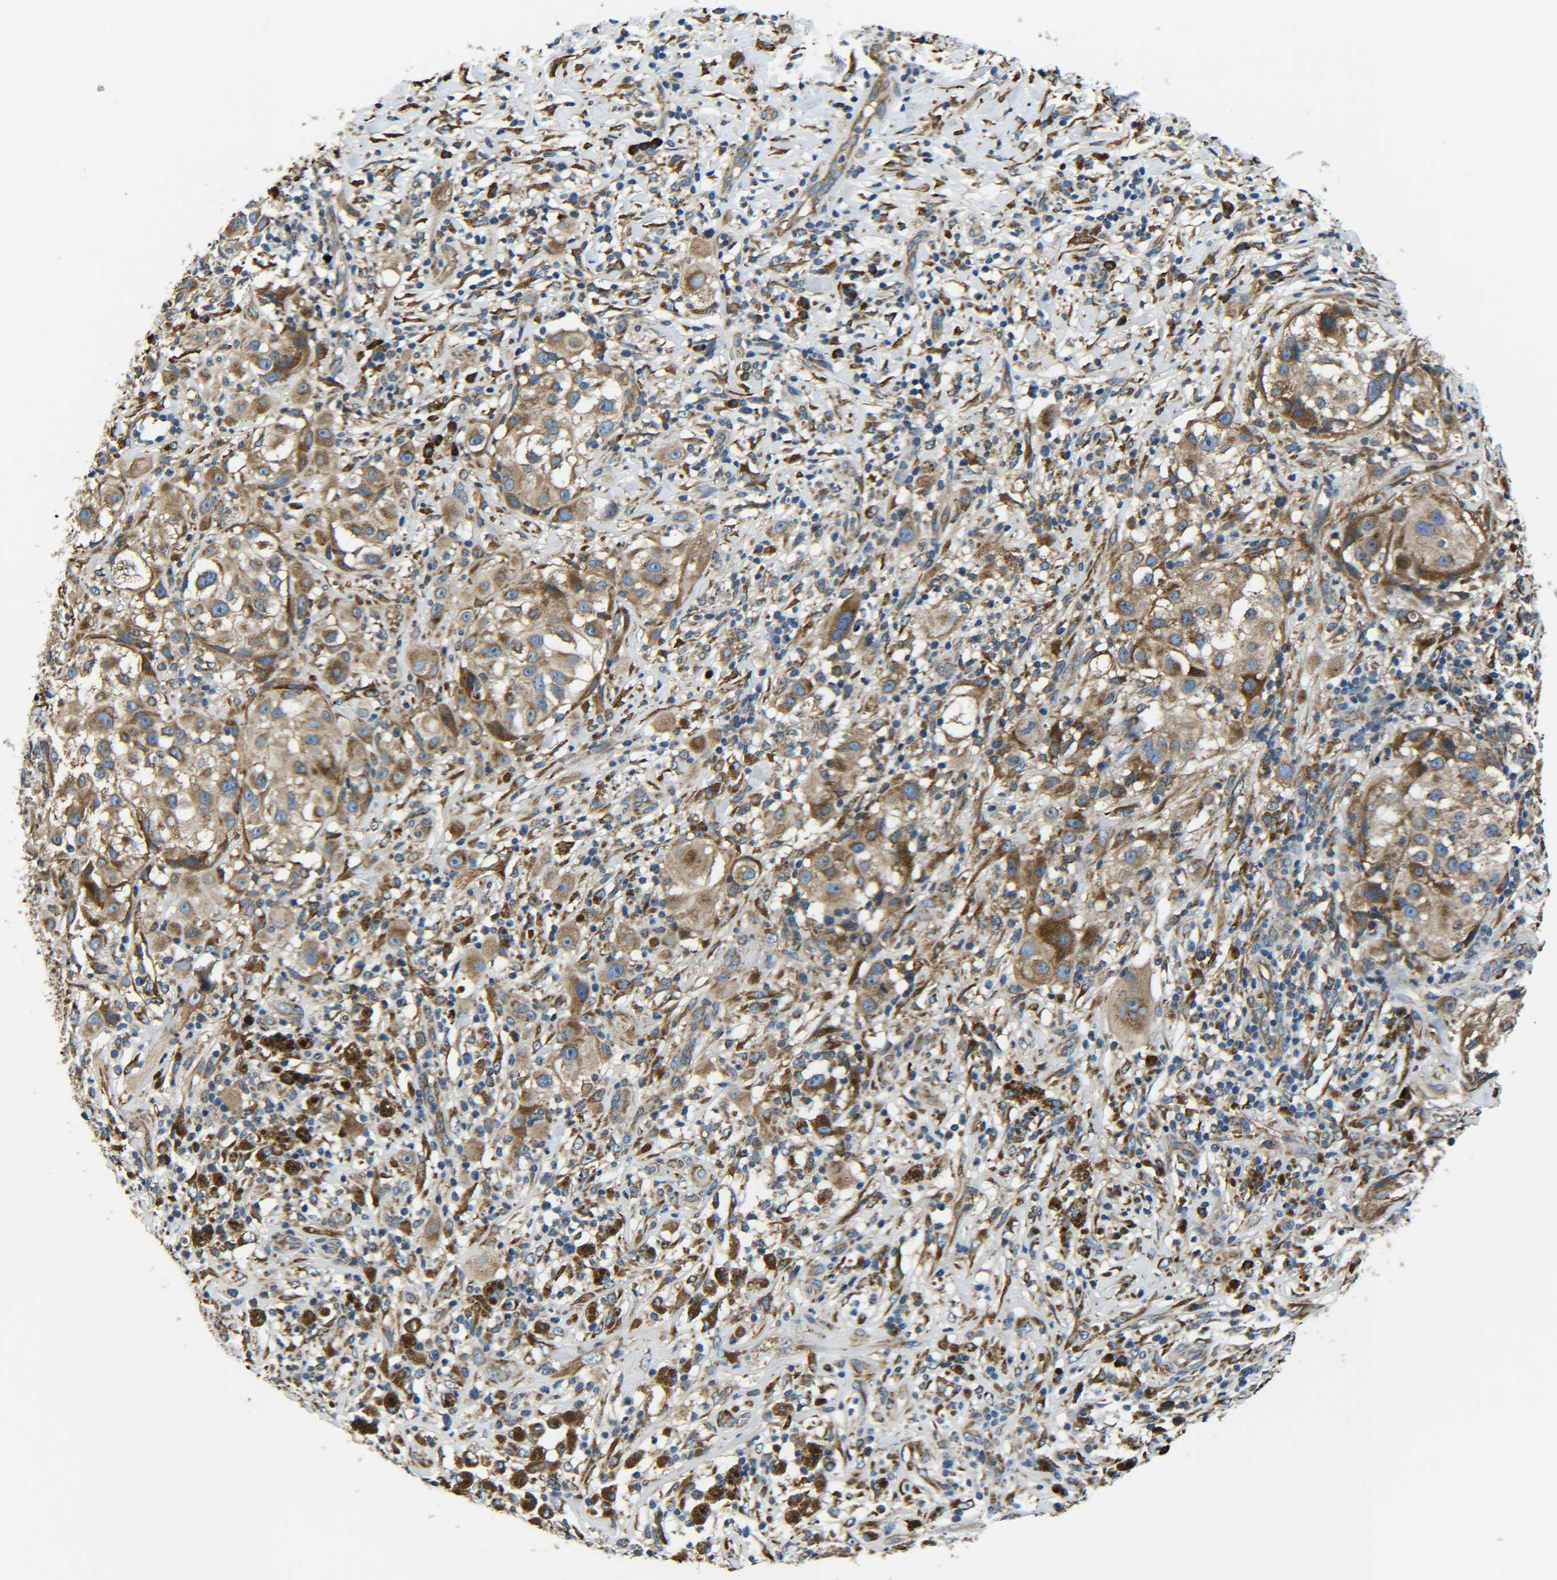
{"staining": {"intensity": "moderate", "quantity": ">75%", "location": "cytoplasmic/membranous"}, "tissue": "melanoma", "cell_type": "Tumor cells", "image_type": "cancer", "snomed": [{"axis": "morphology", "description": "Necrosis, NOS"}, {"axis": "morphology", "description": "Malignant melanoma, NOS"}, {"axis": "topography", "description": "Skin"}], "caption": "Brown immunohistochemical staining in malignant melanoma exhibits moderate cytoplasmic/membranous expression in about >75% of tumor cells. The protein of interest is stained brown, and the nuclei are stained in blue (DAB IHC with brightfield microscopy, high magnification).", "gene": "PREB", "patient": {"sex": "female", "age": 87}}